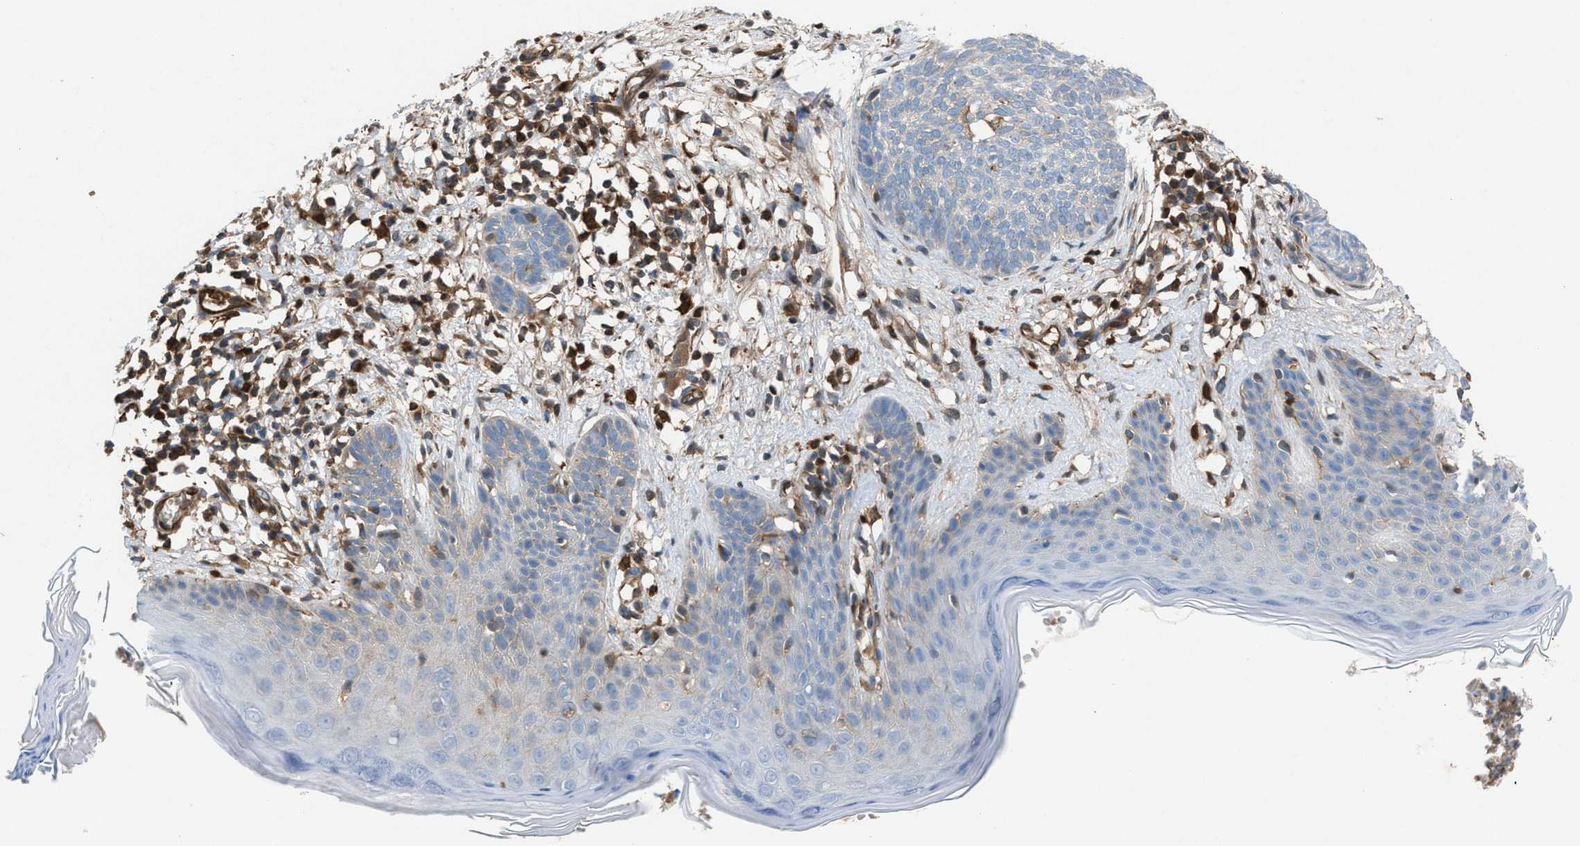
{"staining": {"intensity": "negative", "quantity": "none", "location": "none"}, "tissue": "skin cancer", "cell_type": "Tumor cells", "image_type": "cancer", "snomed": [{"axis": "morphology", "description": "Basal cell carcinoma"}, {"axis": "topography", "description": "Skin"}], "caption": "IHC image of neoplastic tissue: skin cancer (basal cell carcinoma) stained with DAB shows no significant protein positivity in tumor cells.", "gene": "TPK1", "patient": {"sex": "female", "age": 59}}